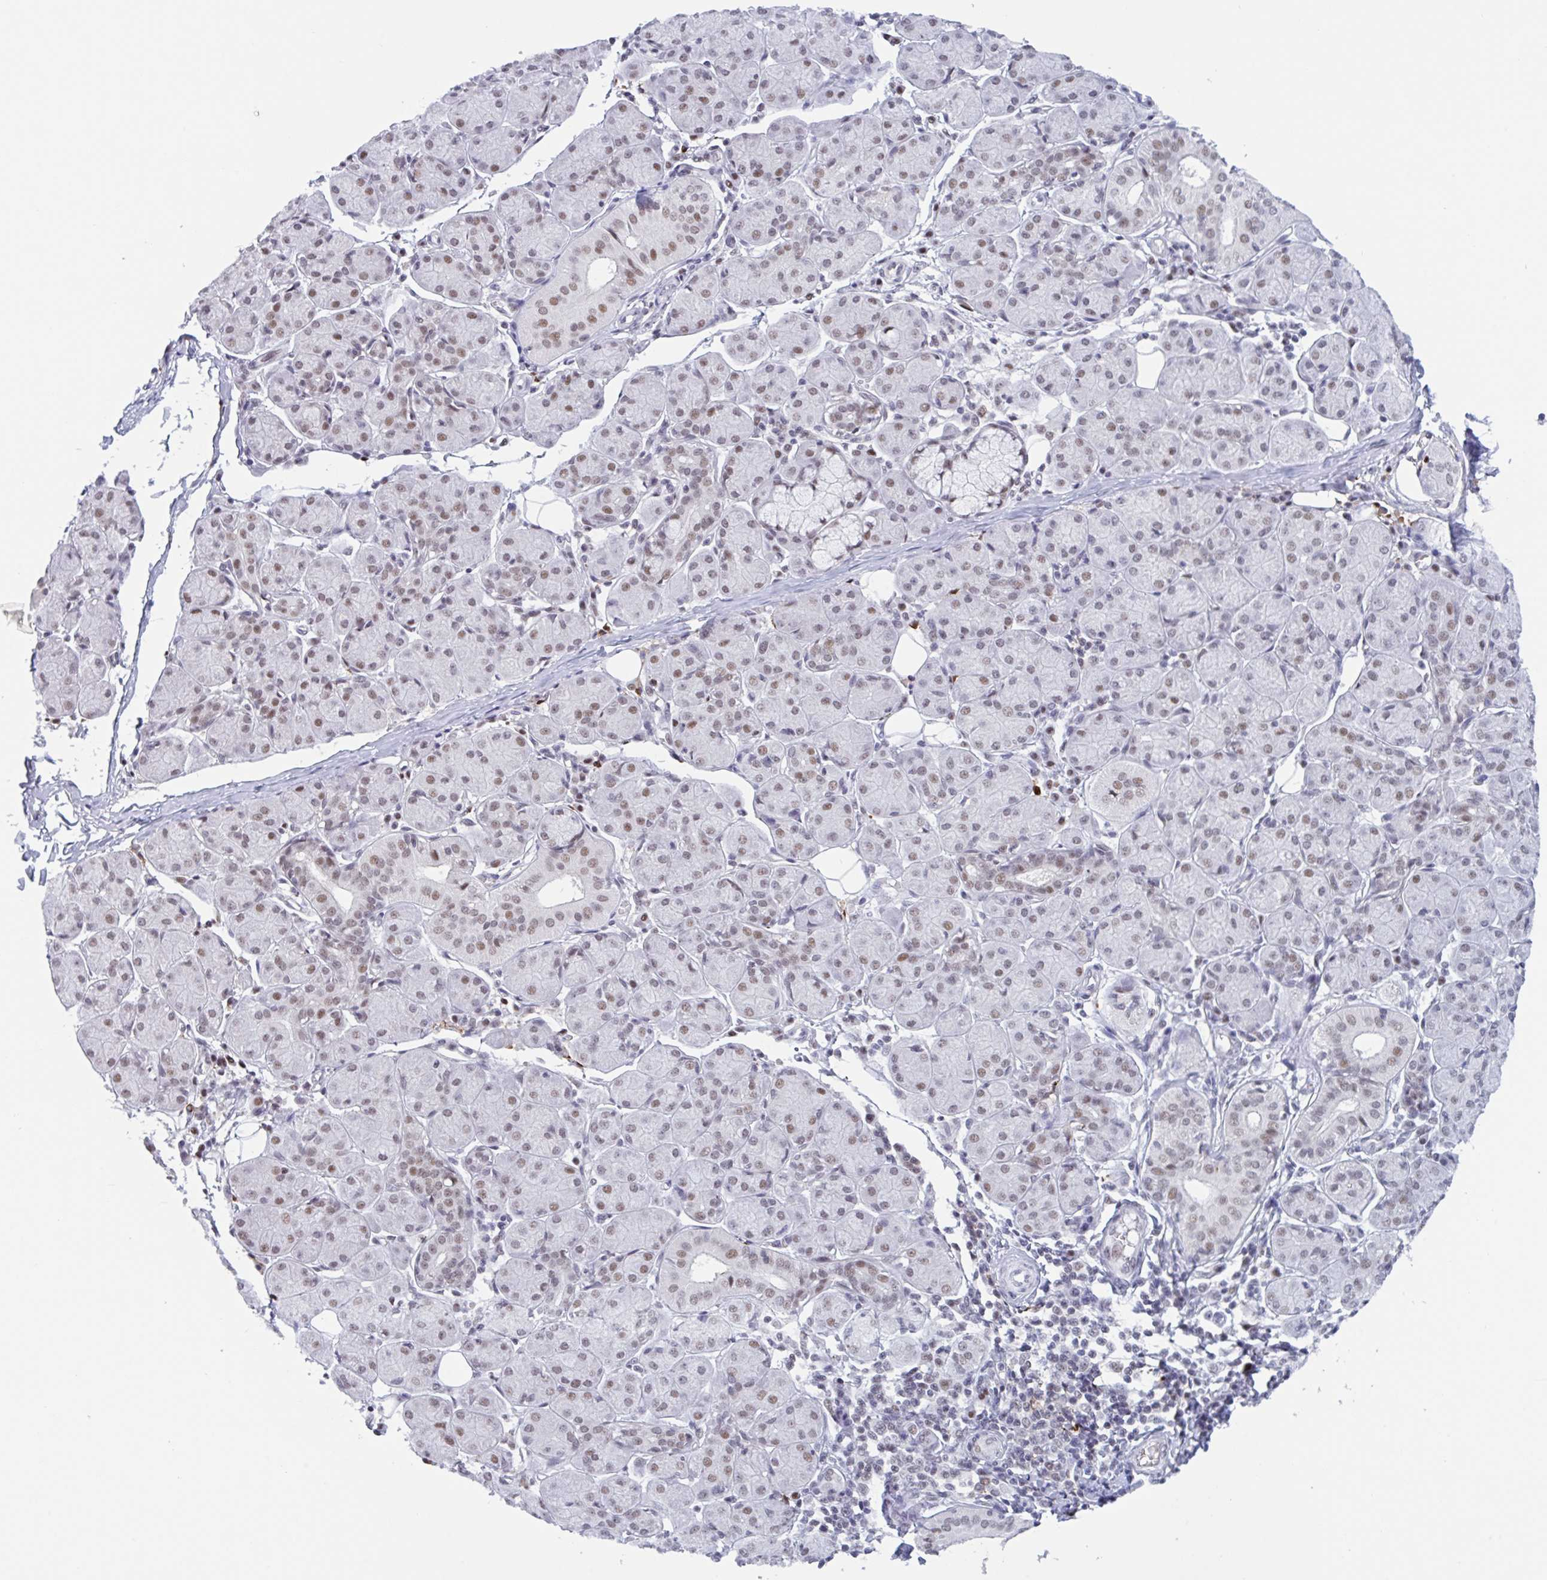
{"staining": {"intensity": "moderate", "quantity": "25%-75%", "location": "nuclear"}, "tissue": "salivary gland", "cell_type": "Glandular cells", "image_type": "normal", "snomed": [{"axis": "morphology", "description": "Normal tissue, NOS"}, {"axis": "morphology", "description": "Inflammation, NOS"}, {"axis": "topography", "description": "Lymph node"}, {"axis": "topography", "description": "Salivary gland"}], "caption": "Protein expression analysis of unremarkable salivary gland shows moderate nuclear positivity in approximately 25%-75% of glandular cells.", "gene": "PLG", "patient": {"sex": "male", "age": 3}}